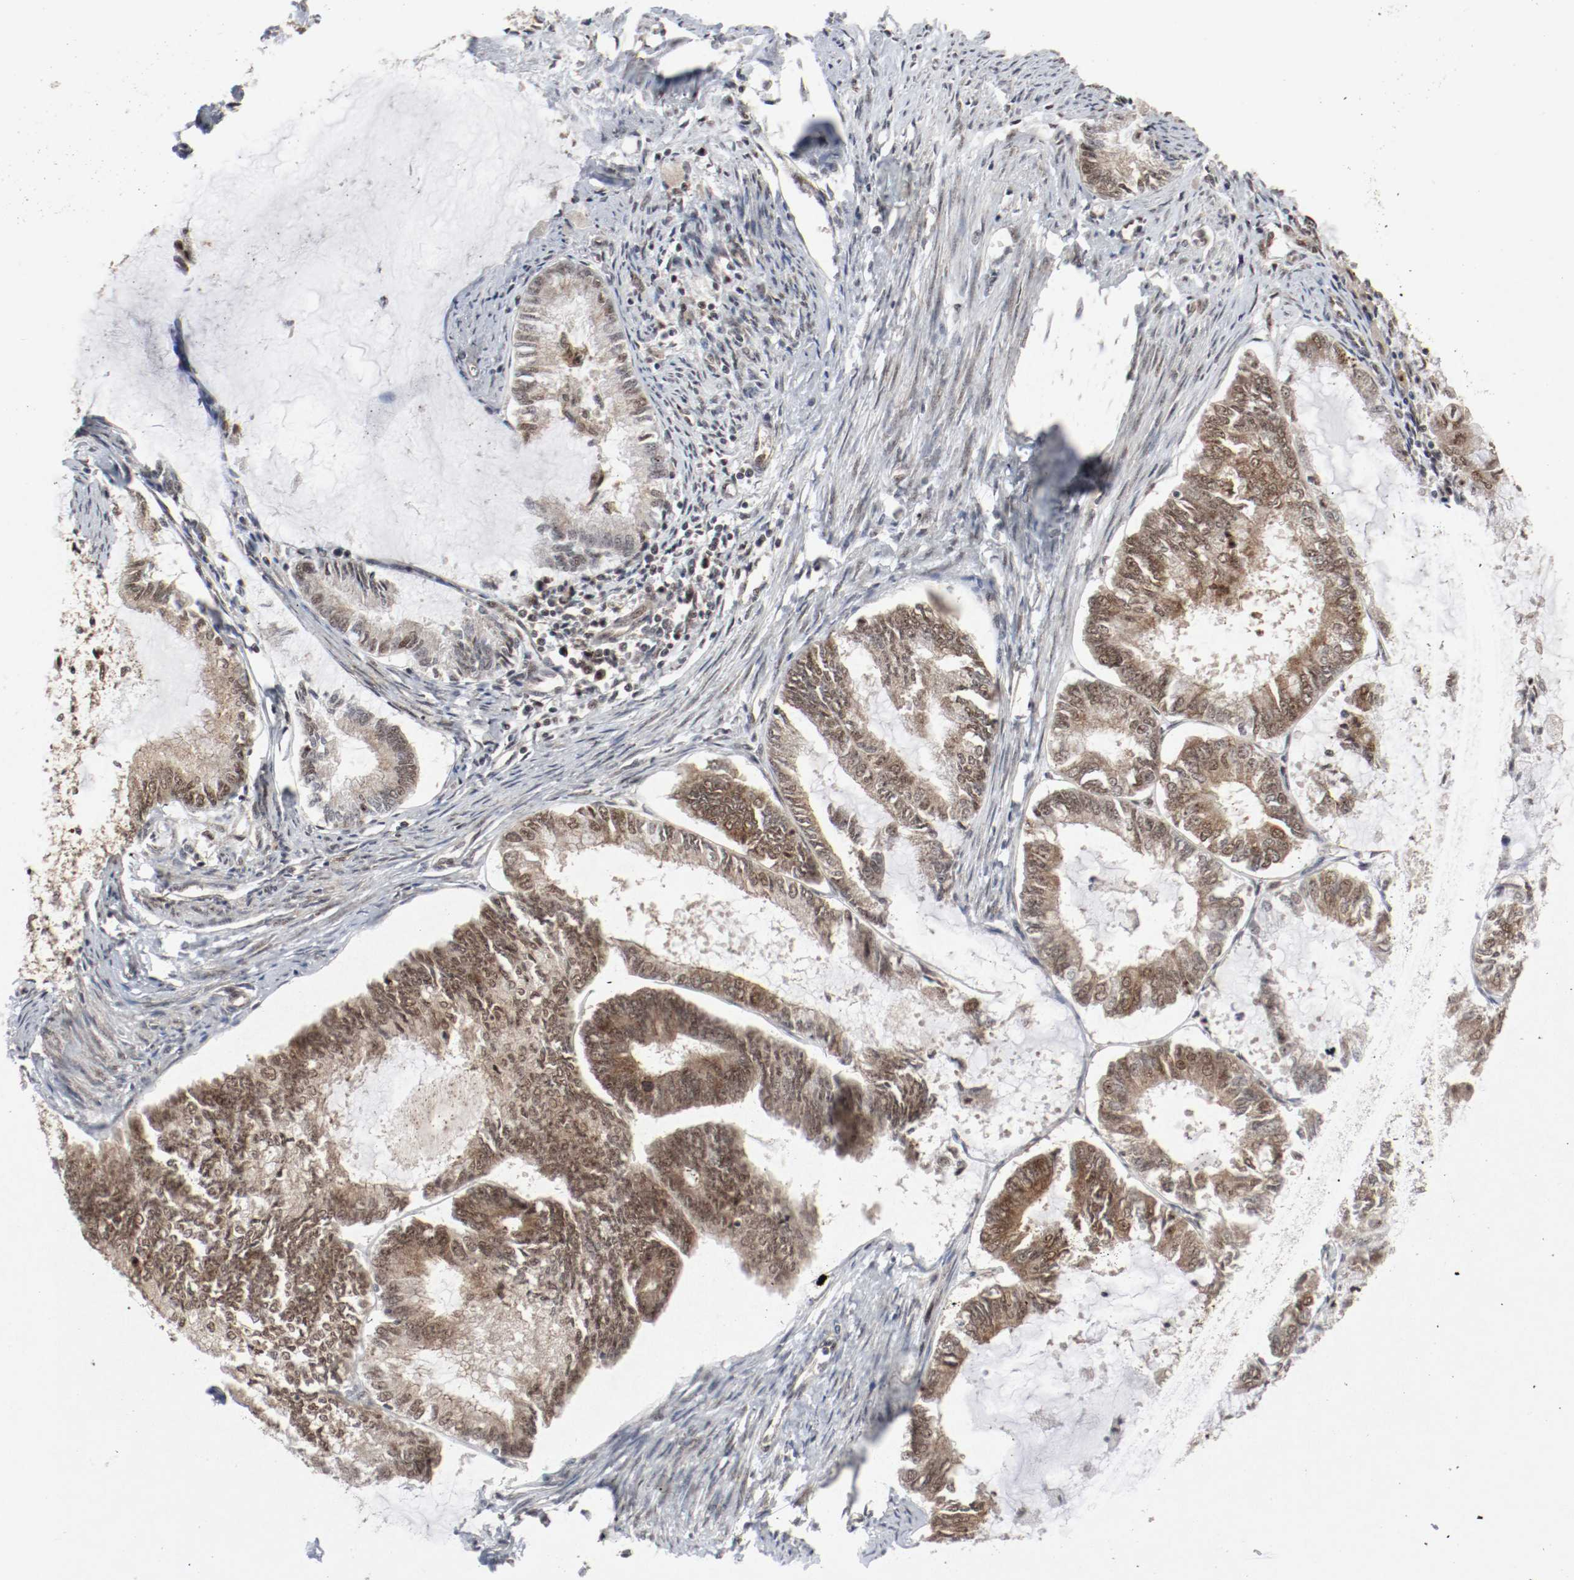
{"staining": {"intensity": "moderate", "quantity": ">75%", "location": "cytoplasmic/membranous,nuclear"}, "tissue": "endometrial cancer", "cell_type": "Tumor cells", "image_type": "cancer", "snomed": [{"axis": "morphology", "description": "Adenocarcinoma, NOS"}, {"axis": "topography", "description": "Endometrium"}], "caption": "Human endometrial cancer stained with a protein marker demonstrates moderate staining in tumor cells.", "gene": "CSNK2B", "patient": {"sex": "female", "age": 86}}